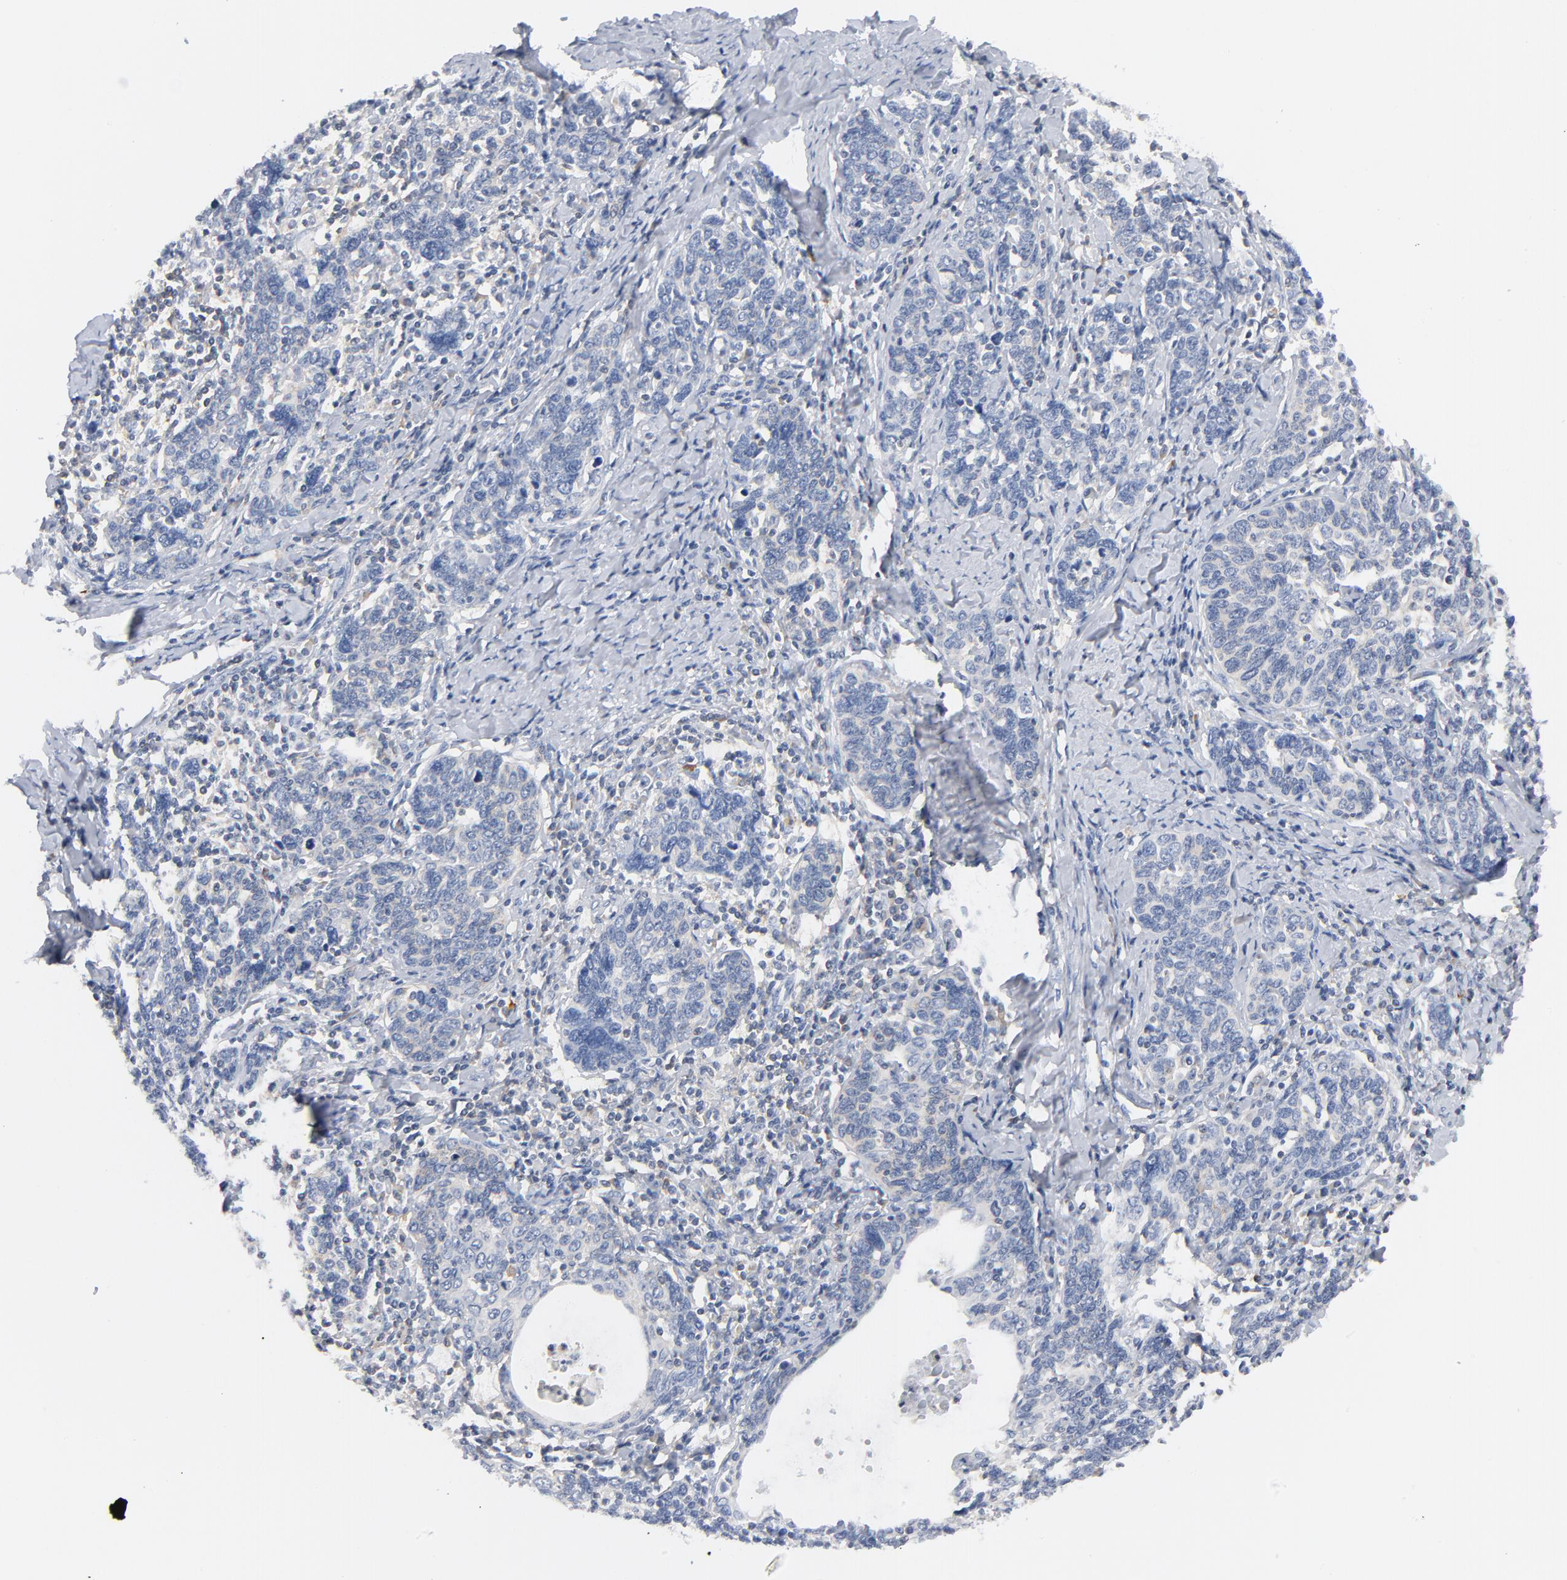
{"staining": {"intensity": "negative", "quantity": "none", "location": "none"}, "tissue": "cervical cancer", "cell_type": "Tumor cells", "image_type": "cancer", "snomed": [{"axis": "morphology", "description": "Squamous cell carcinoma, NOS"}, {"axis": "topography", "description": "Cervix"}], "caption": "Protein analysis of squamous cell carcinoma (cervical) demonstrates no significant expression in tumor cells. (DAB (3,3'-diaminobenzidine) immunohistochemistry with hematoxylin counter stain).", "gene": "PTK2B", "patient": {"sex": "female", "age": 41}}